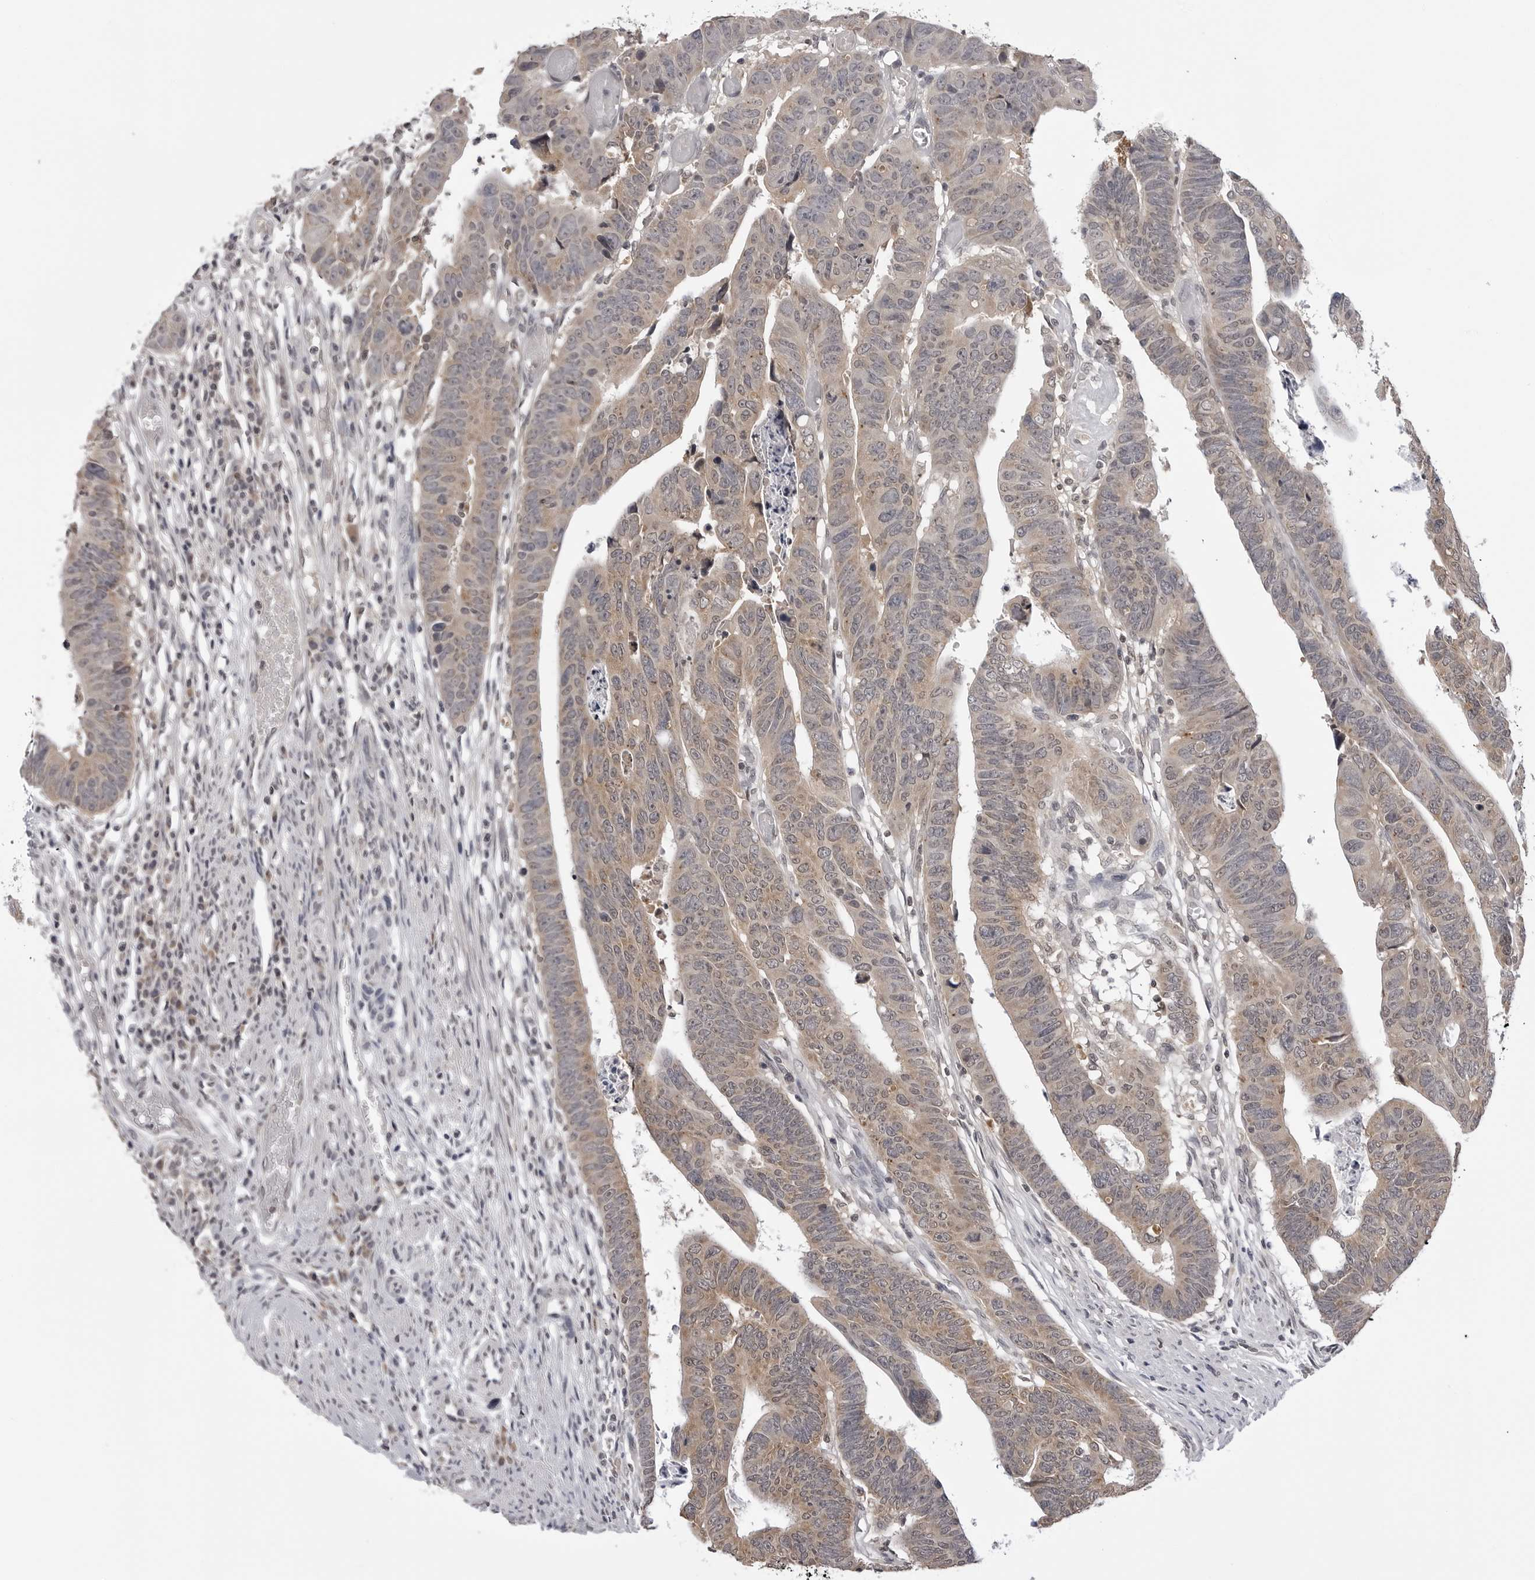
{"staining": {"intensity": "weak", "quantity": ">75%", "location": "cytoplasmic/membranous"}, "tissue": "colorectal cancer", "cell_type": "Tumor cells", "image_type": "cancer", "snomed": [{"axis": "morphology", "description": "Adenocarcinoma, NOS"}, {"axis": "topography", "description": "Rectum"}], "caption": "DAB immunohistochemical staining of colorectal cancer demonstrates weak cytoplasmic/membranous protein expression in approximately >75% of tumor cells.", "gene": "CDK20", "patient": {"sex": "female", "age": 65}}